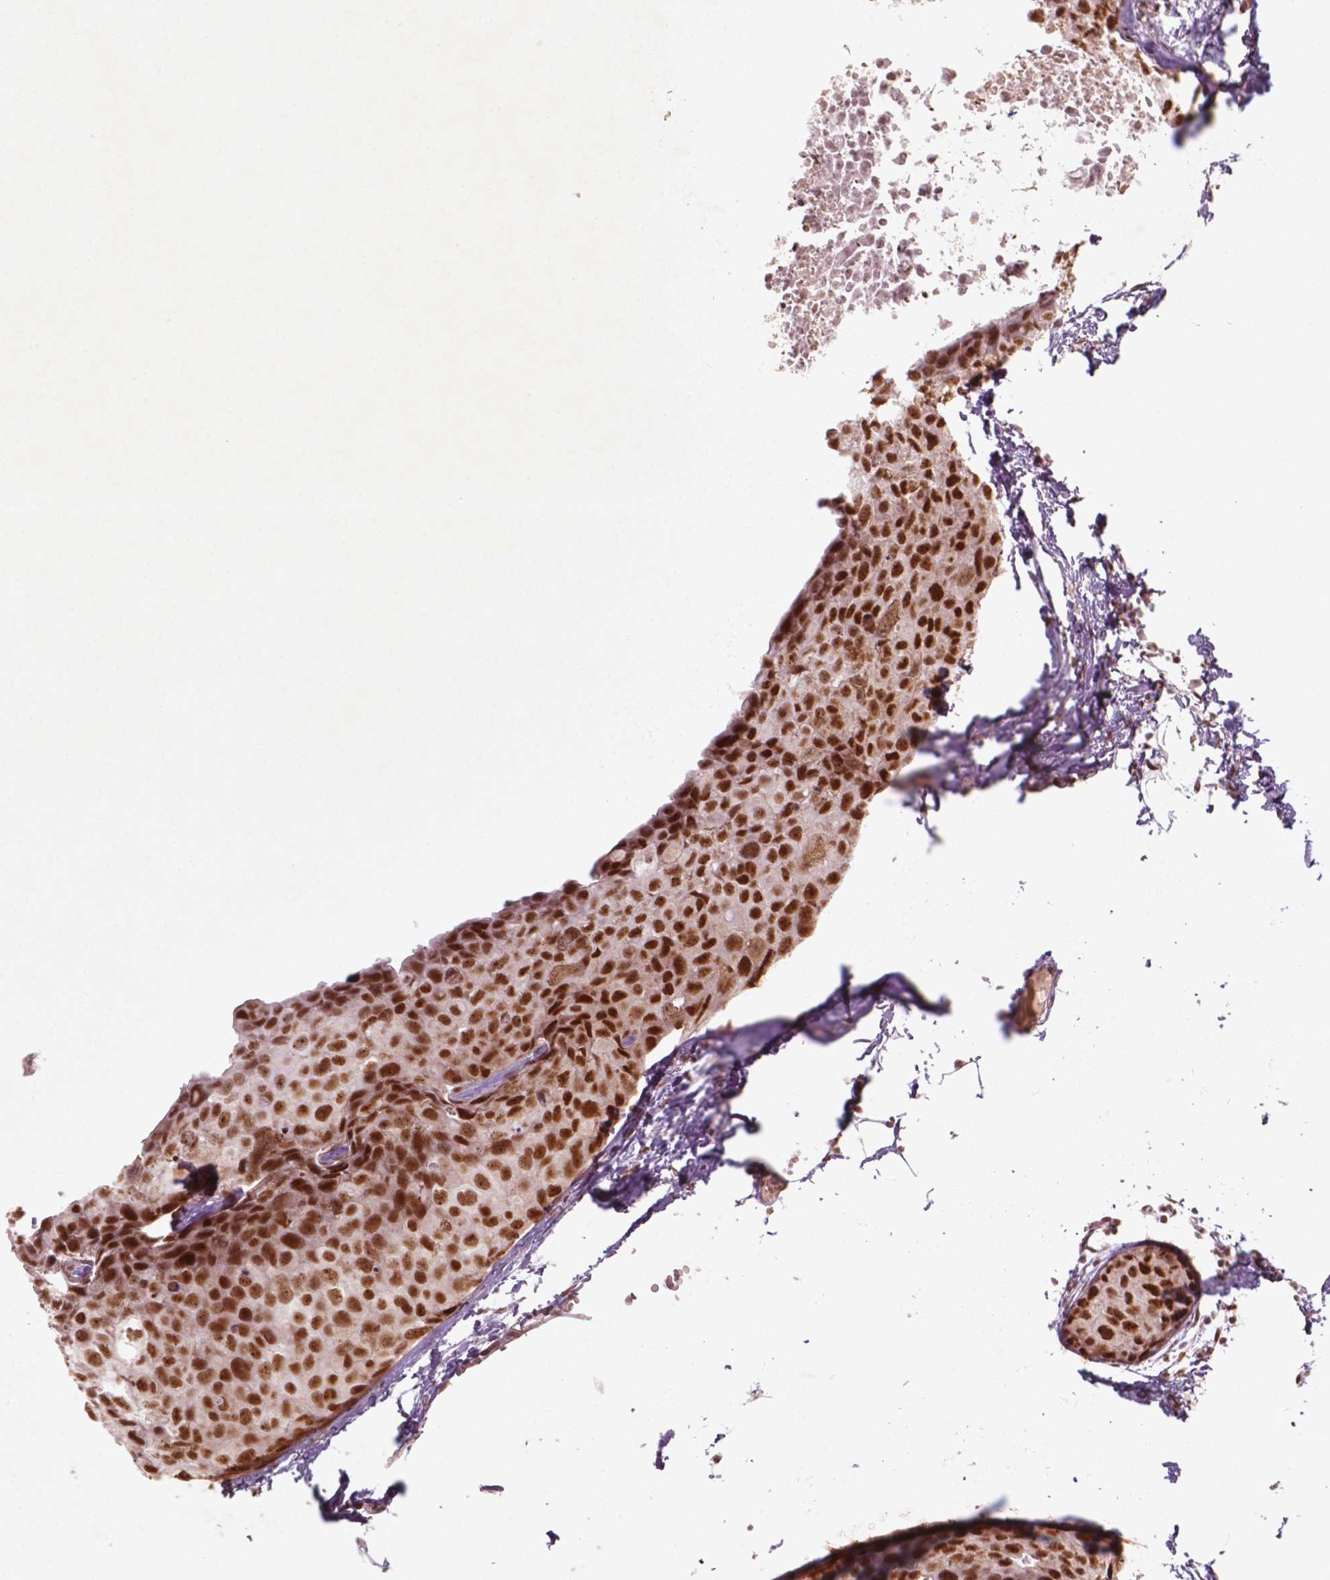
{"staining": {"intensity": "strong", "quantity": ">75%", "location": "nuclear"}, "tissue": "breast cancer", "cell_type": "Tumor cells", "image_type": "cancer", "snomed": [{"axis": "morphology", "description": "Duct carcinoma"}, {"axis": "topography", "description": "Breast"}], "caption": "Immunohistochemical staining of human breast cancer (infiltrating ductal carcinoma) exhibits high levels of strong nuclear protein expression in about >75% of tumor cells.", "gene": "HMG20B", "patient": {"sex": "female", "age": 38}}